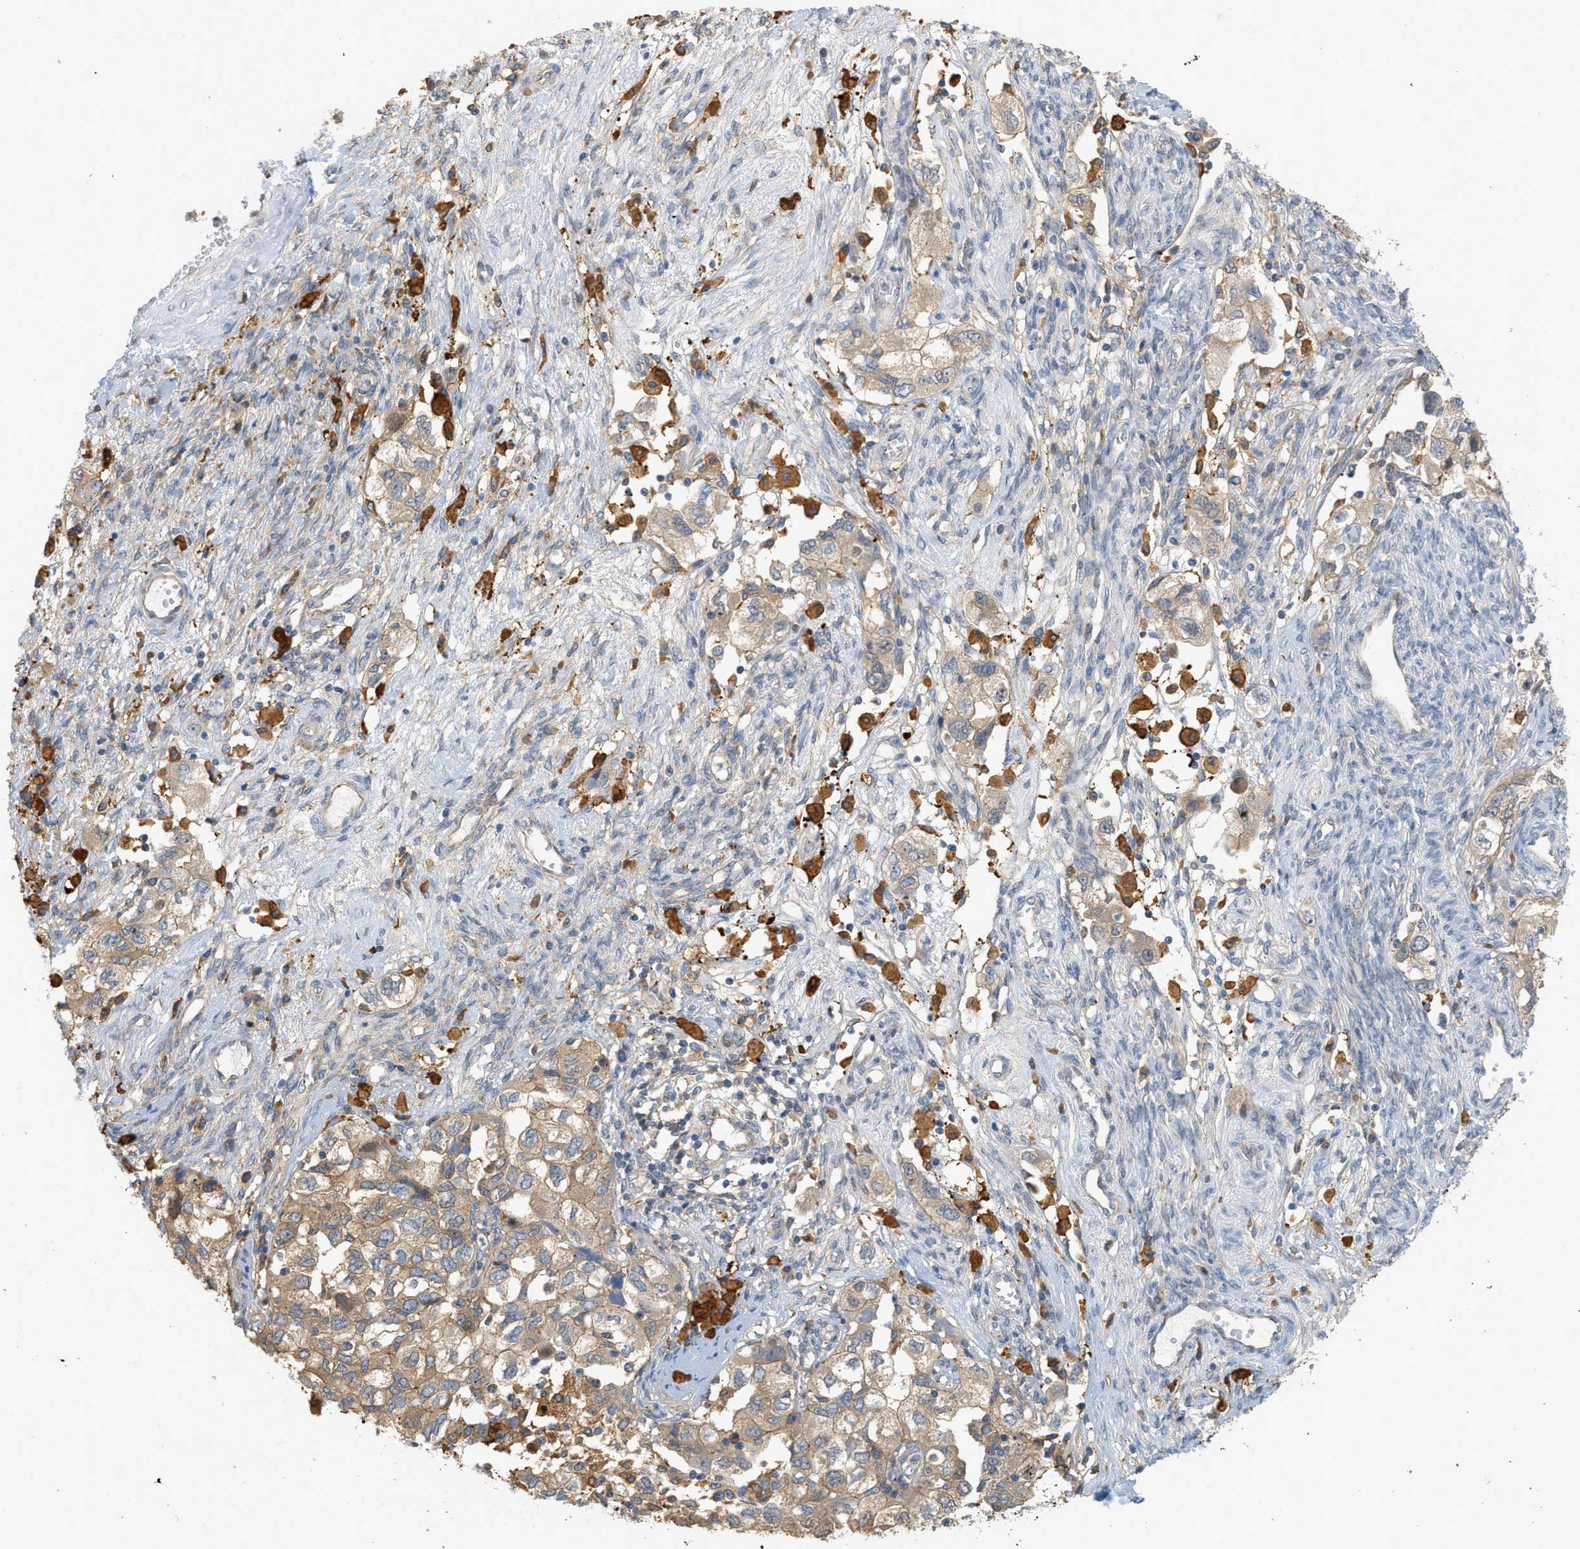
{"staining": {"intensity": "weak", "quantity": ">75%", "location": "cytoplasmic/membranous"}, "tissue": "ovarian cancer", "cell_type": "Tumor cells", "image_type": "cancer", "snomed": [{"axis": "morphology", "description": "Carcinoma, NOS"}, {"axis": "morphology", "description": "Cystadenocarcinoma, serous, NOS"}, {"axis": "topography", "description": "Ovary"}], "caption": "Approximately >75% of tumor cells in ovarian cancer demonstrate weak cytoplasmic/membranous protein staining as visualized by brown immunohistochemical staining.", "gene": "CTXN1", "patient": {"sex": "female", "age": 69}}